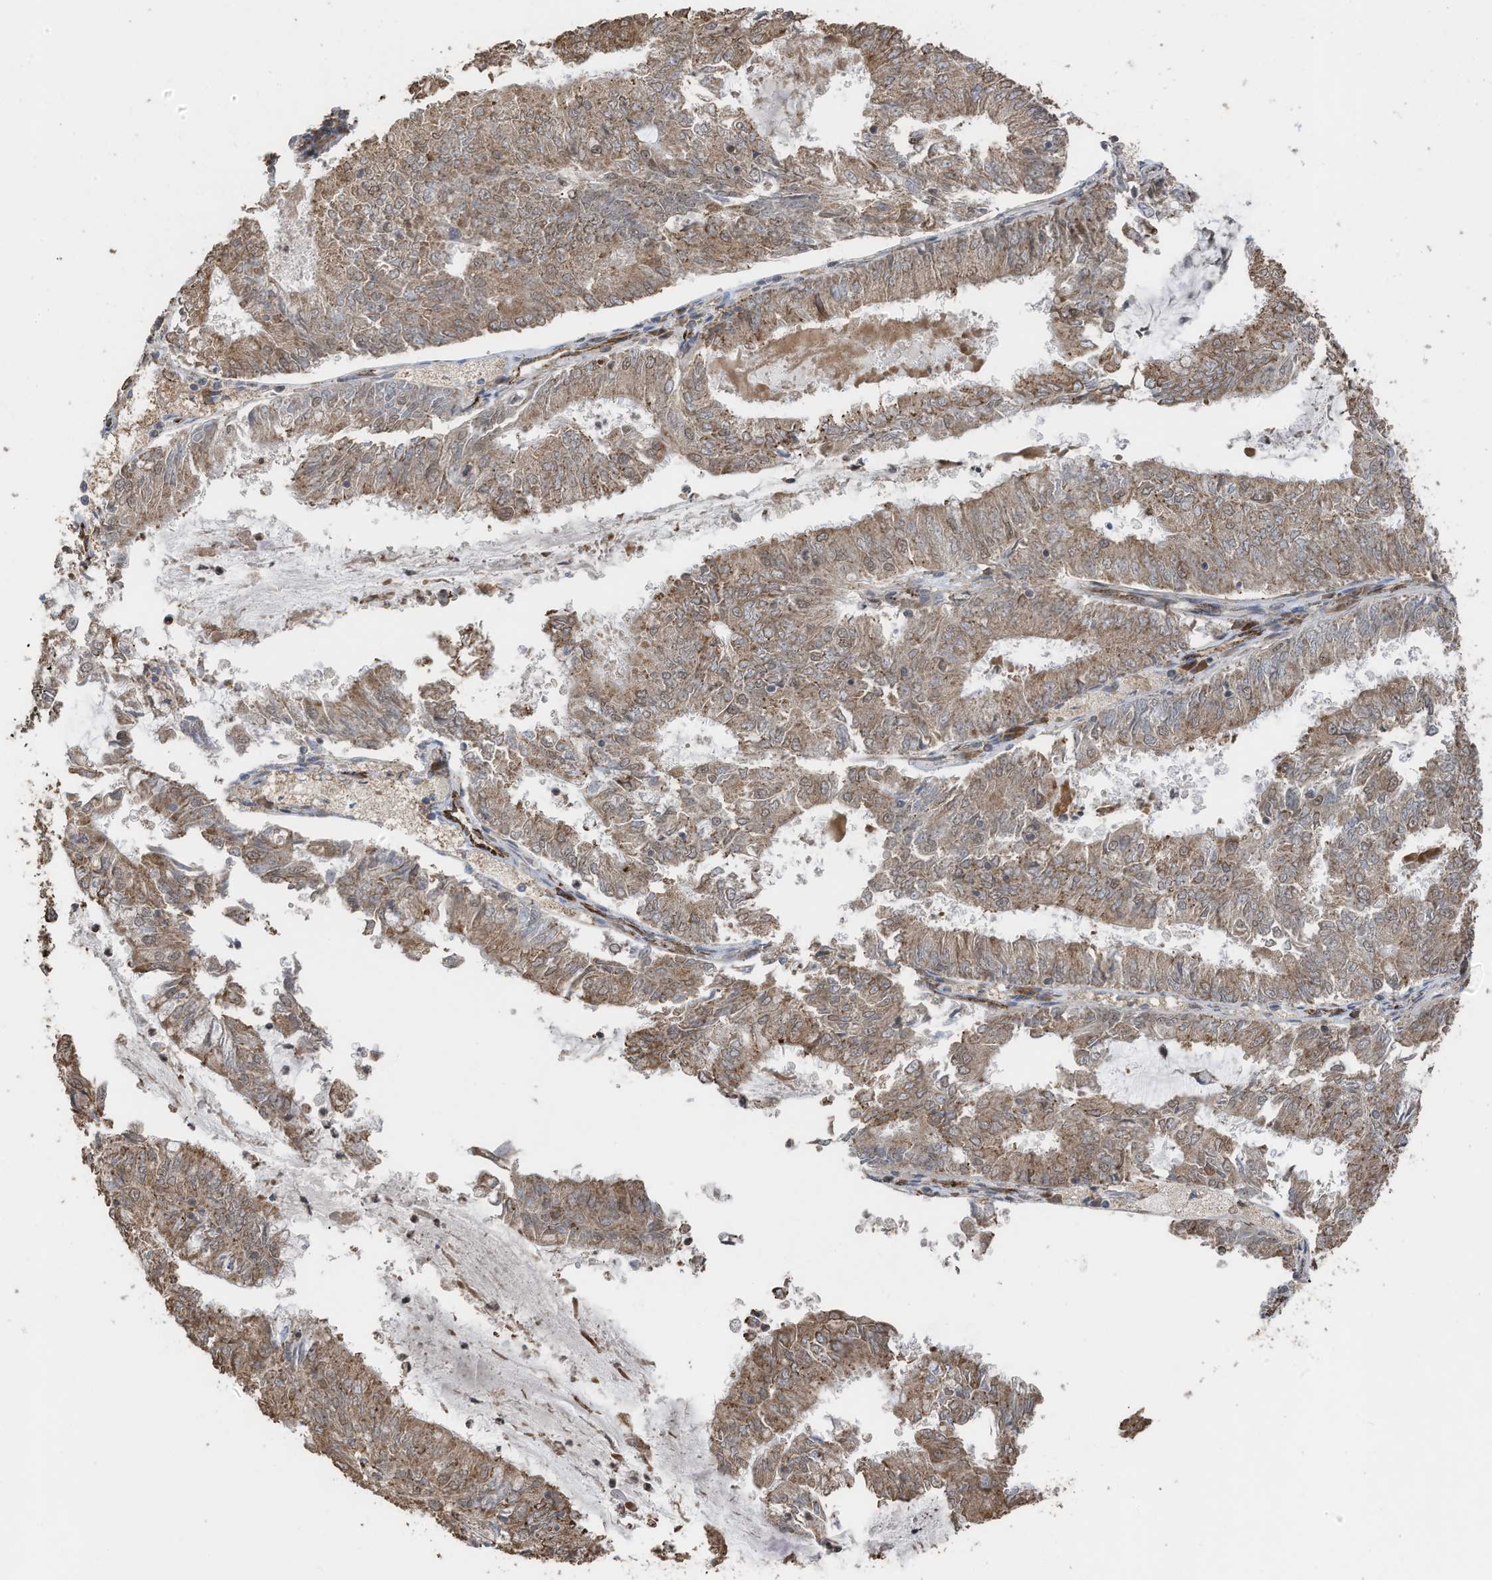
{"staining": {"intensity": "weak", "quantity": ">75%", "location": "cytoplasmic/membranous,nuclear"}, "tissue": "endometrial cancer", "cell_type": "Tumor cells", "image_type": "cancer", "snomed": [{"axis": "morphology", "description": "Adenocarcinoma, NOS"}, {"axis": "topography", "description": "Endometrium"}], "caption": "Protein expression by IHC demonstrates weak cytoplasmic/membranous and nuclear expression in approximately >75% of tumor cells in endometrial adenocarcinoma. The staining was performed using DAB (3,3'-diaminobenzidine) to visualize the protein expression in brown, while the nuclei were stained in blue with hematoxylin (Magnification: 20x).", "gene": "ERLEC1", "patient": {"sex": "female", "age": 57}}